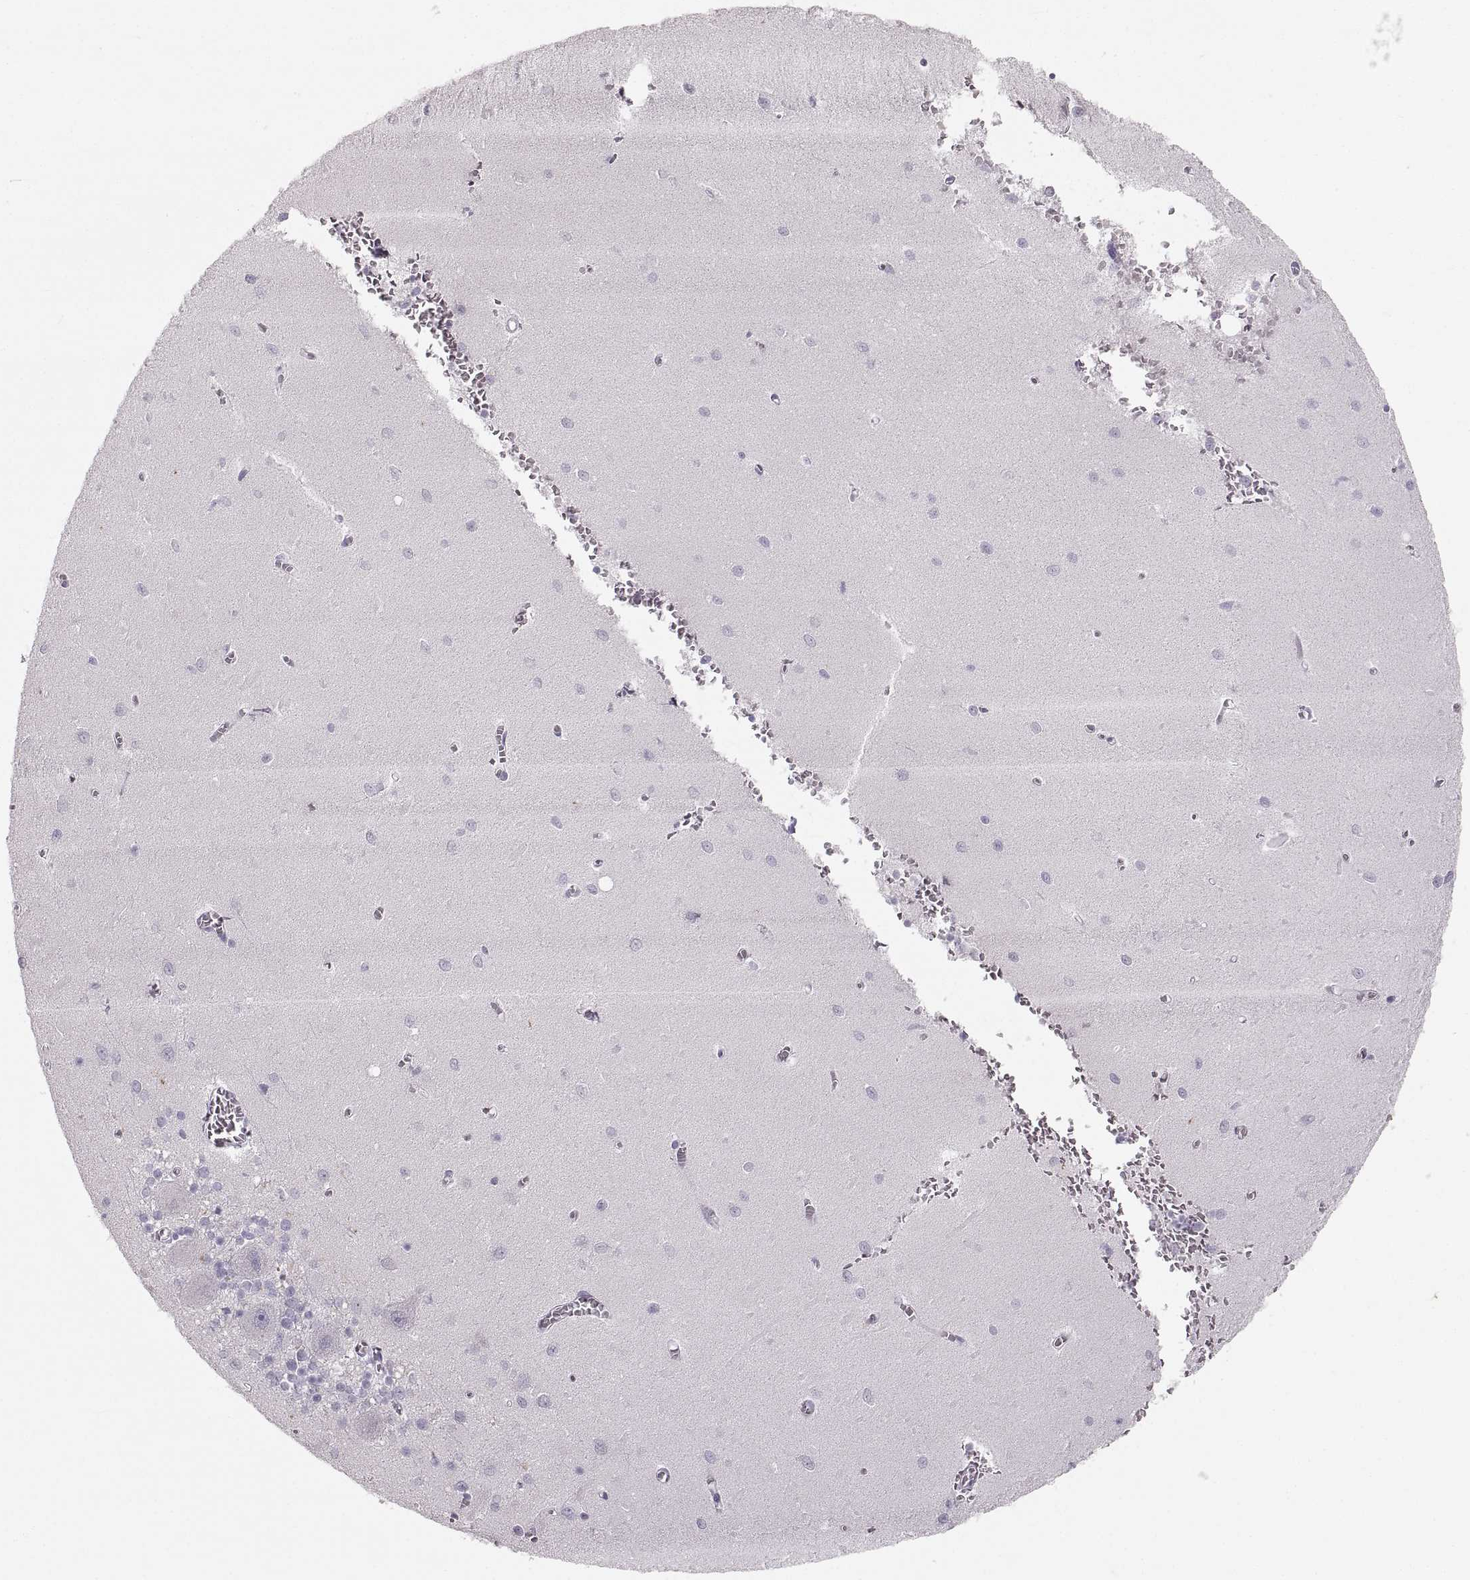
{"staining": {"intensity": "negative", "quantity": "none", "location": "none"}, "tissue": "cerebellum", "cell_type": "Cells in granular layer", "image_type": "normal", "snomed": [{"axis": "morphology", "description": "Normal tissue, NOS"}, {"axis": "topography", "description": "Cerebellum"}], "caption": "Human cerebellum stained for a protein using IHC demonstrates no expression in cells in granular layer.", "gene": "RUNDC3A", "patient": {"sex": "female", "age": 64}}